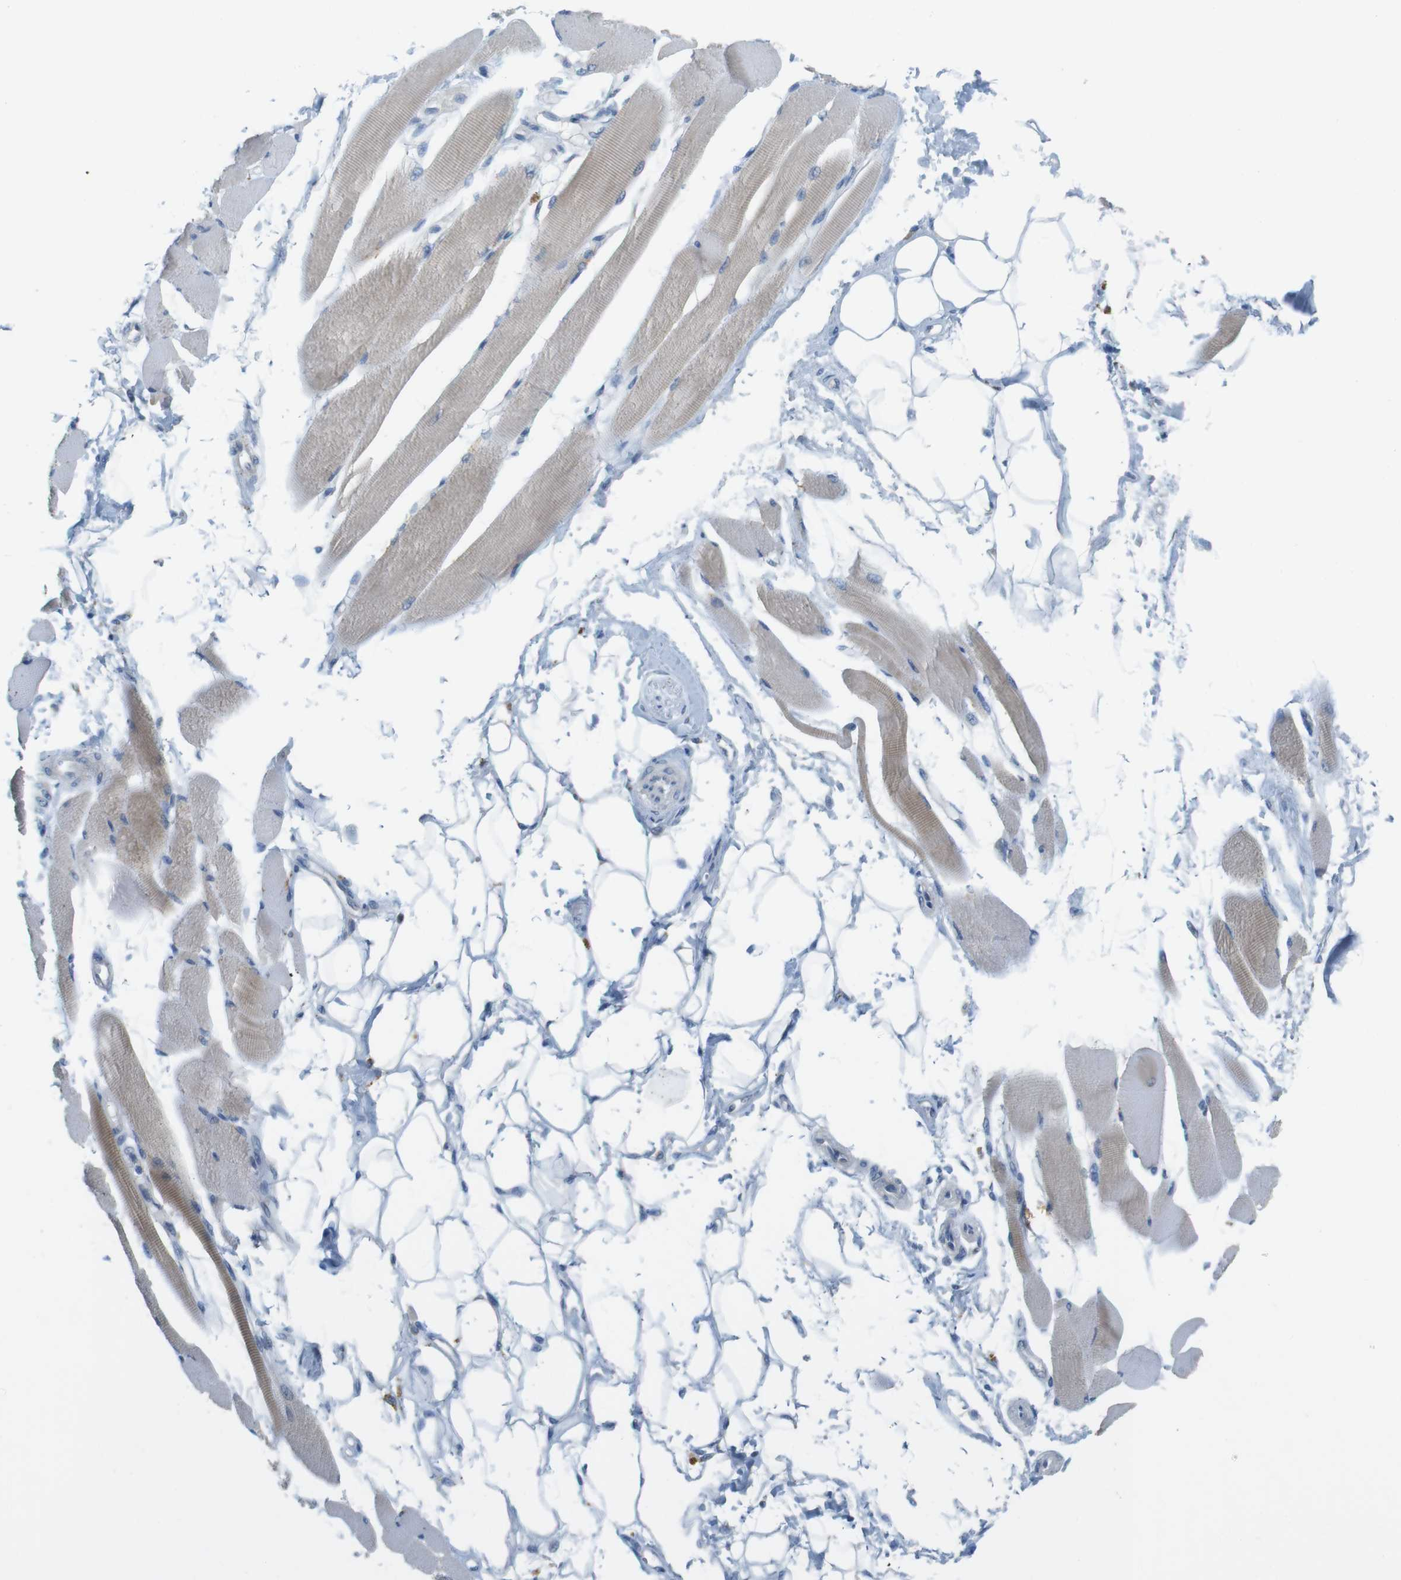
{"staining": {"intensity": "weak", "quantity": "<25%", "location": "cytoplasmic/membranous"}, "tissue": "skeletal muscle", "cell_type": "Myocytes", "image_type": "normal", "snomed": [{"axis": "morphology", "description": "Normal tissue, NOS"}, {"axis": "topography", "description": "Skeletal muscle"}, {"axis": "topography", "description": "Peripheral nerve tissue"}], "caption": "The photomicrograph reveals no significant positivity in myocytes of skeletal muscle. Nuclei are stained in blue.", "gene": "YIPF3", "patient": {"sex": "female", "age": 84}}